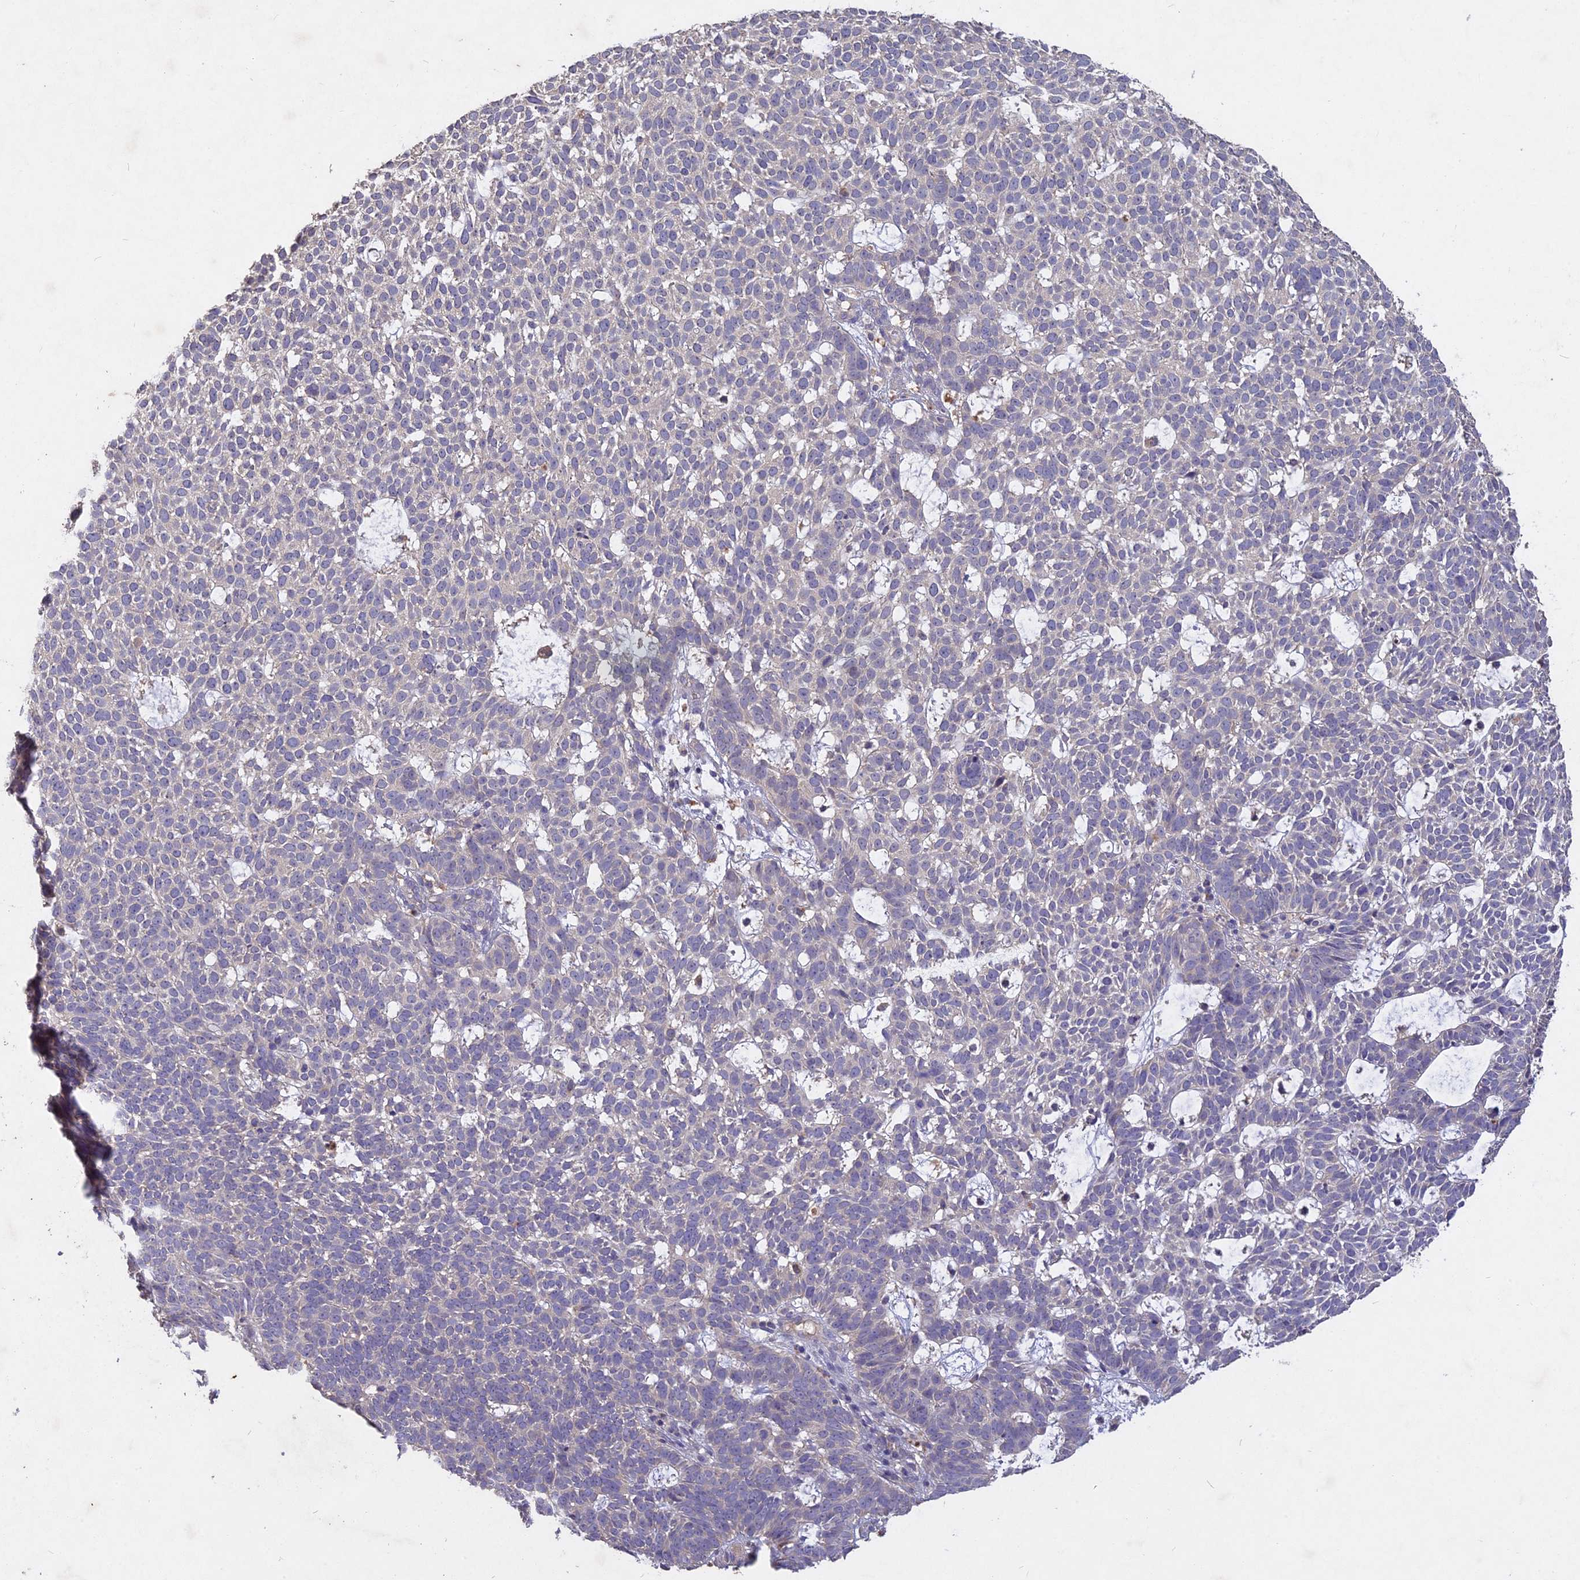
{"staining": {"intensity": "negative", "quantity": "none", "location": "none"}, "tissue": "skin cancer", "cell_type": "Tumor cells", "image_type": "cancer", "snomed": [{"axis": "morphology", "description": "Basal cell carcinoma"}, {"axis": "topography", "description": "Skin"}], "caption": "Tumor cells show no significant expression in skin cancer.", "gene": "SLC26A4", "patient": {"sex": "female", "age": 78}}